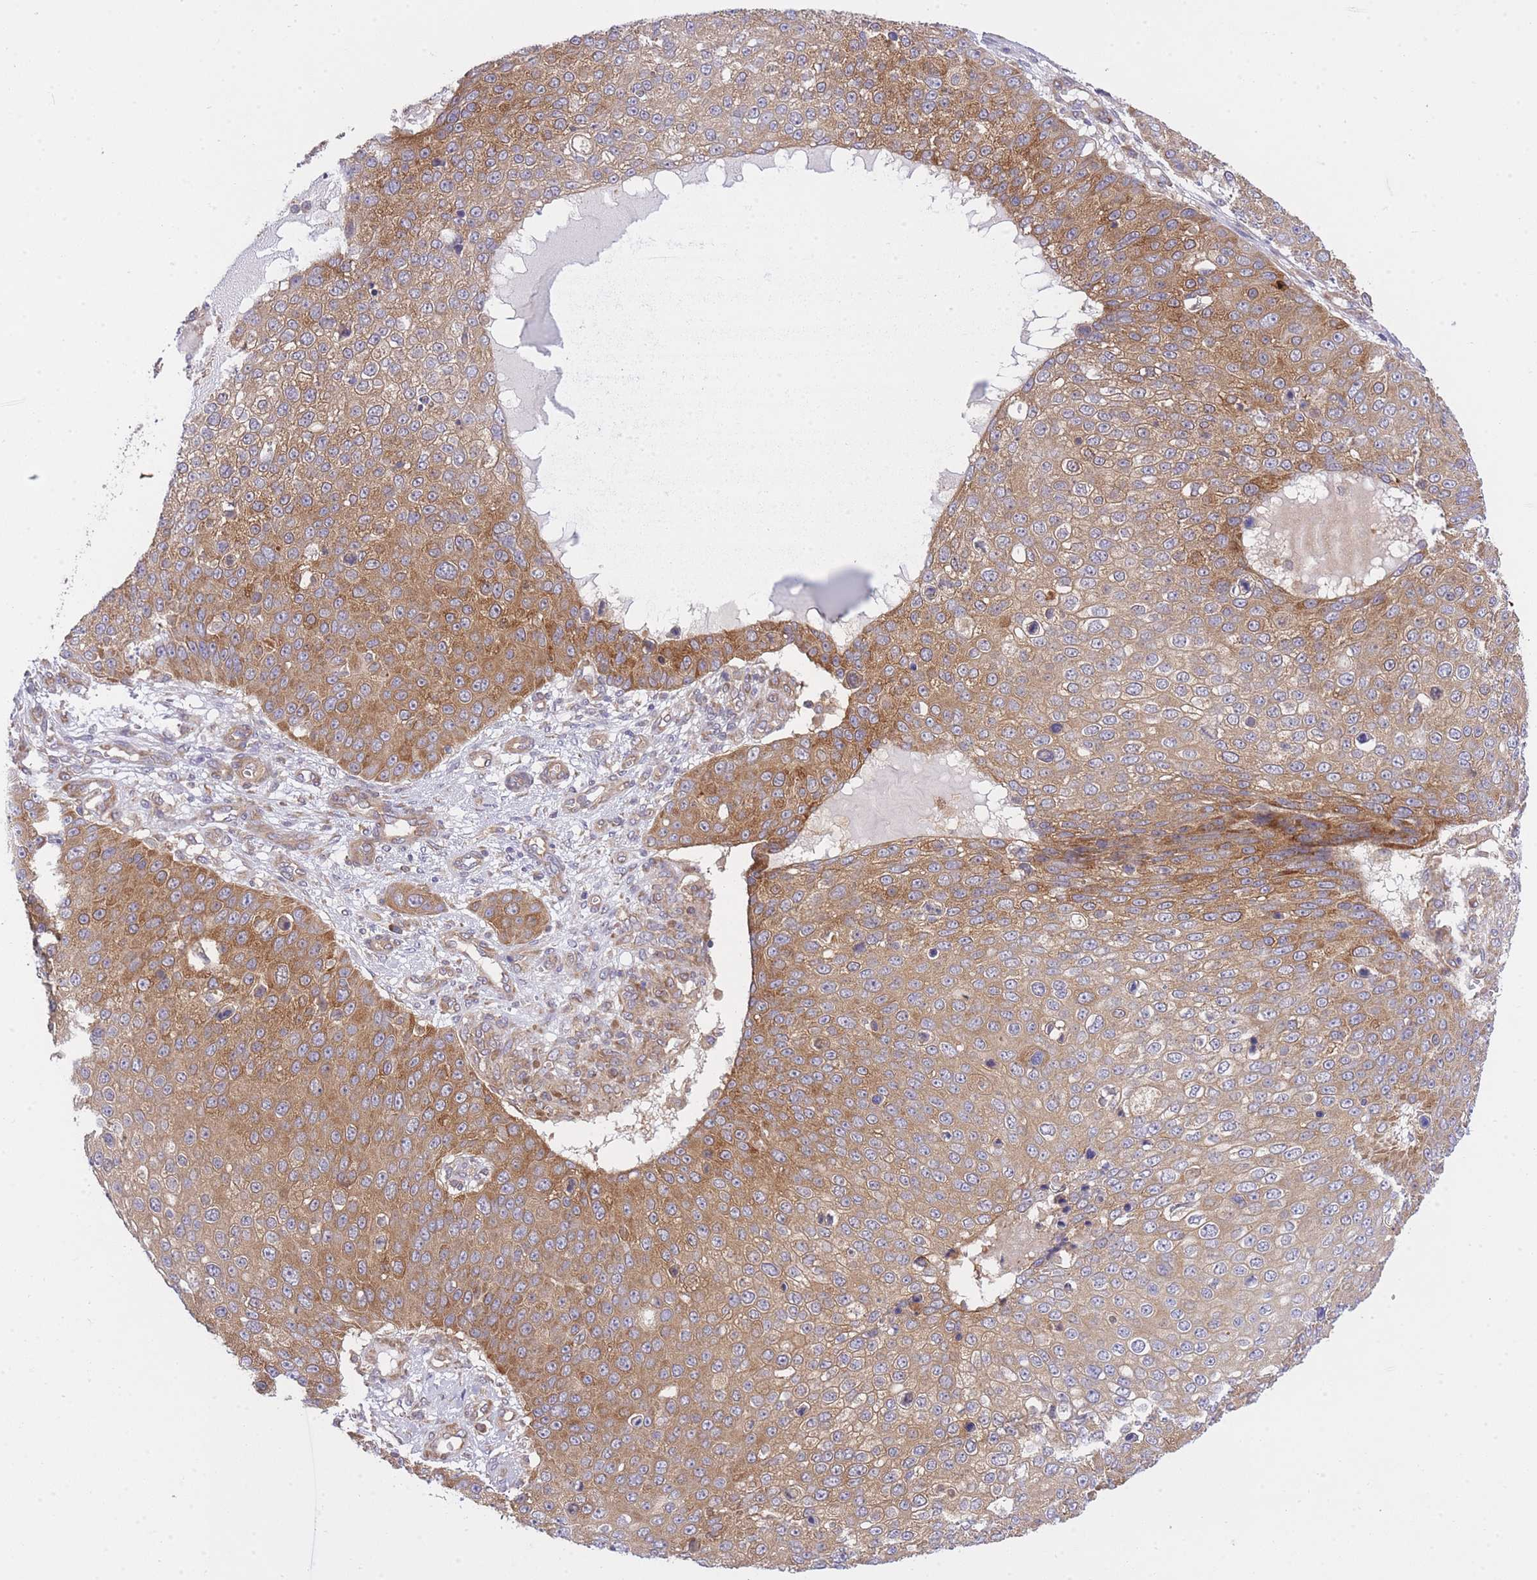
{"staining": {"intensity": "moderate", "quantity": ">75%", "location": "cytoplasmic/membranous"}, "tissue": "skin cancer", "cell_type": "Tumor cells", "image_type": "cancer", "snomed": [{"axis": "morphology", "description": "Squamous cell carcinoma, NOS"}, {"axis": "topography", "description": "Skin"}], "caption": "Immunohistochemical staining of skin cancer (squamous cell carcinoma) displays medium levels of moderate cytoplasmic/membranous staining in approximately >75% of tumor cells. The staining was performed using DAB to visualize the protein expression in brown, while the nuclei were stained in blue with hematoxylin (Magnification: 20x).", "gene": "EIF2B2", "patient": {"sex": "male", "age": 71}}